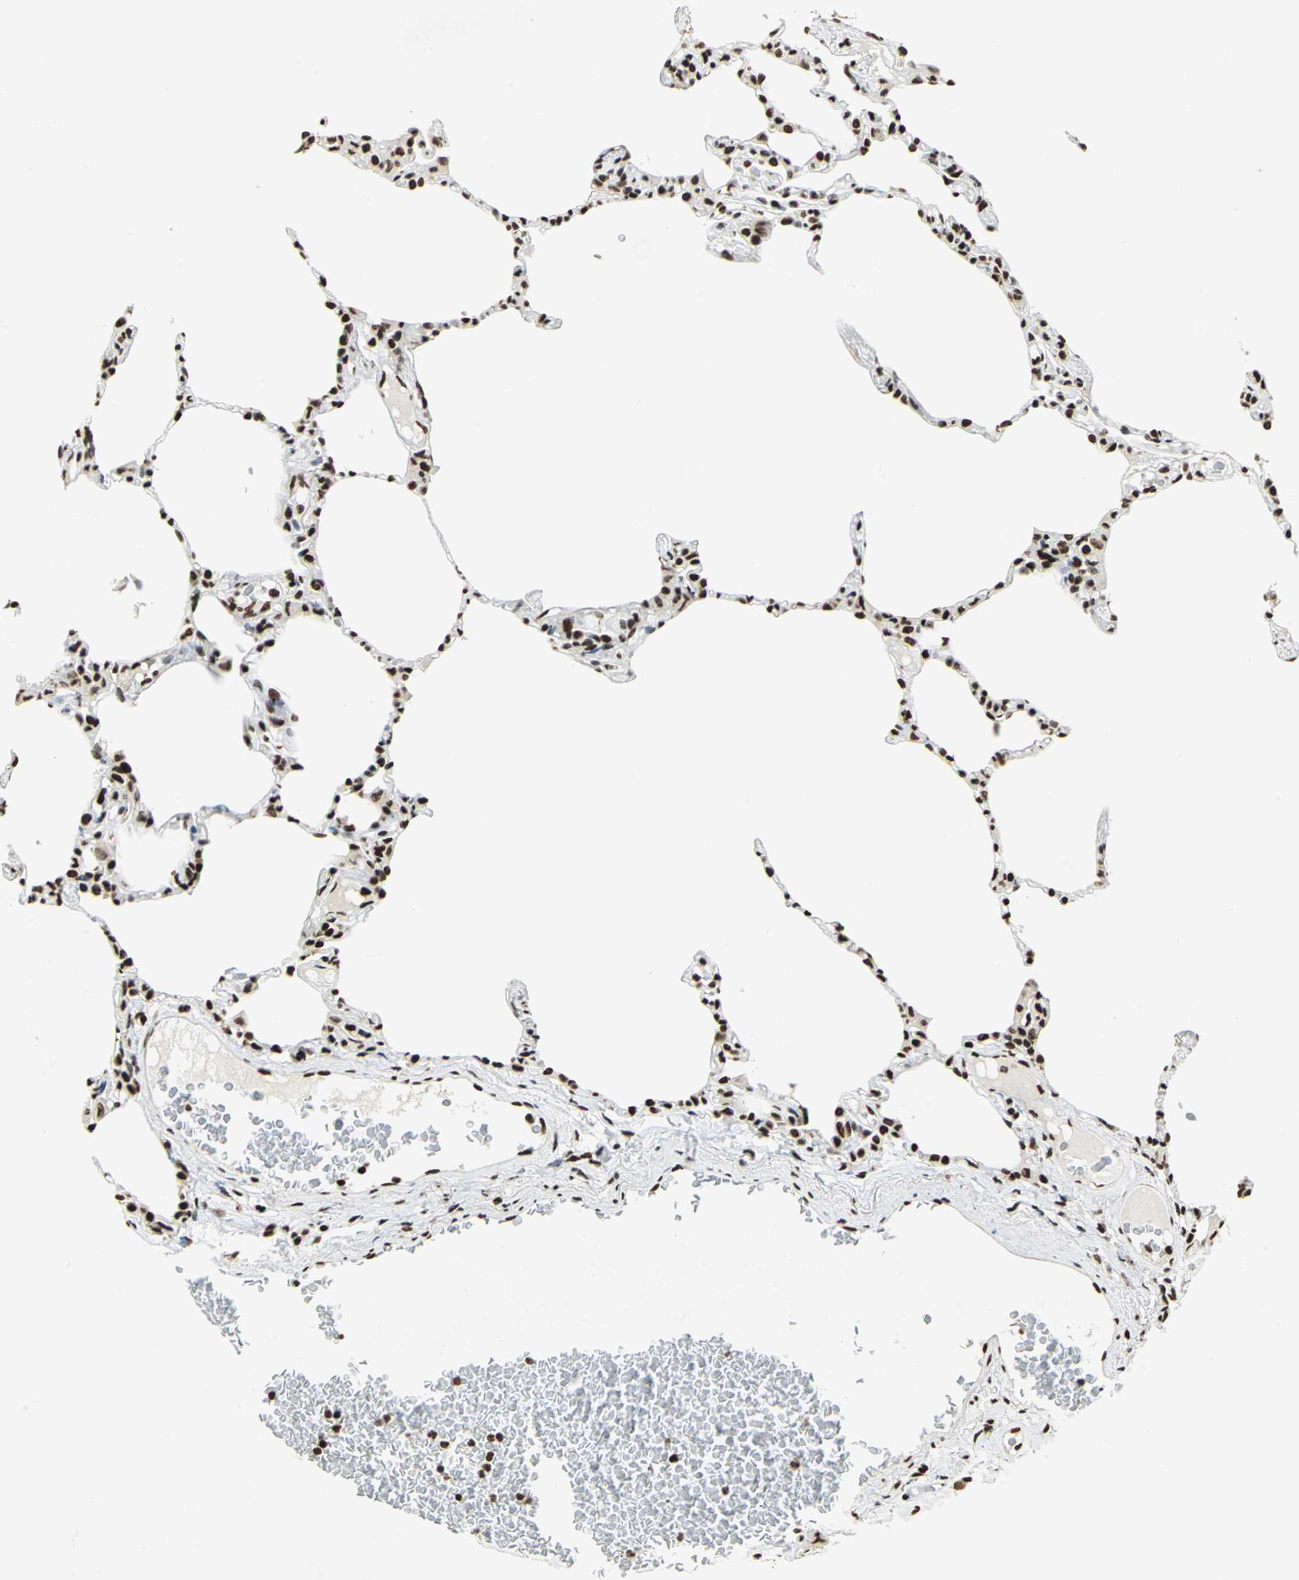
{"staining": {"intensity": "strong", "quantity": ">75%", "location": "nuclear"}, "tissue": "lung", "cell_type": "Alveolar cells", "image_type": "normal", "snomed": [{"axis": "morphology", "description": "Normal tissue, NOS"}, {"axis": "topography", "description": "Lung"}], "caption": "High-magnification brightfield microscopy of benign lung stained with DAB (brown) and counterstained with hematoxylin (blue). alveolar cells exhibit strong nuclear staining is identified in about>75% of cells.", "gene": "HMGB1", "patient": {"sex": "female", "age": 49}}